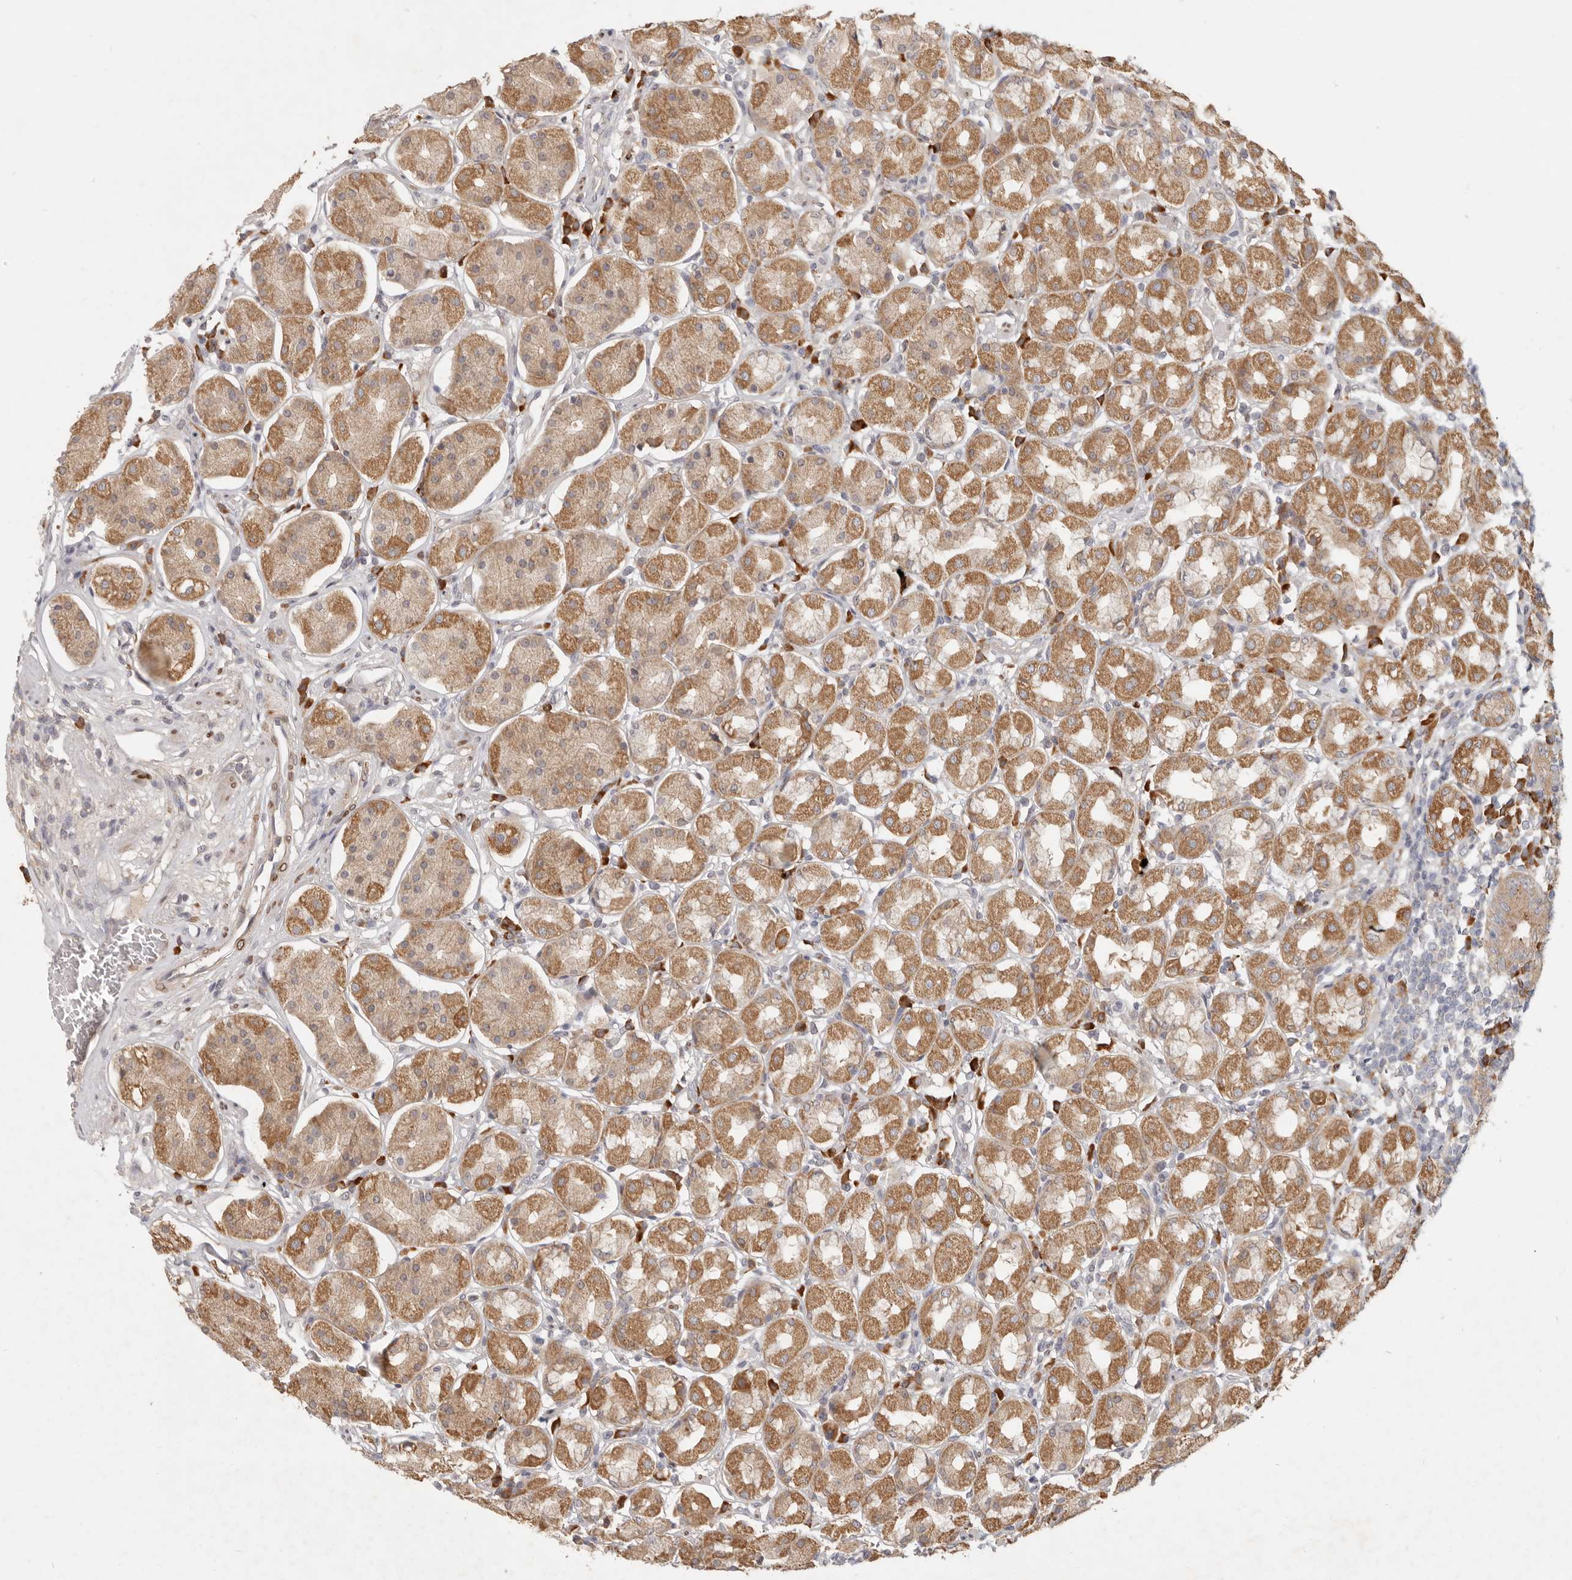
{"staining": {"intensity": "moderate", "quantity": "25%-75%", "location": "cytoplasmic/membranous"}, "tissue": "stomach", "cell_type": "Glandular cells", "image_type": "normal", "snomed": [{"axis": "morphology", "description": "Normal tissue, NOS"}, {"axis": "topography", "description": "Stomach"}, {"axis": "topography", "description": "Stomach, lower"}], "caption": "Moderate cytoplasmic/membranous positivity for a protein is seen in approximately 25%-75% of glandular cells of benign stomach using immunohistochemistry.", "gene": "PABPC4", "patient": {"sex": "female", "age": 56}}